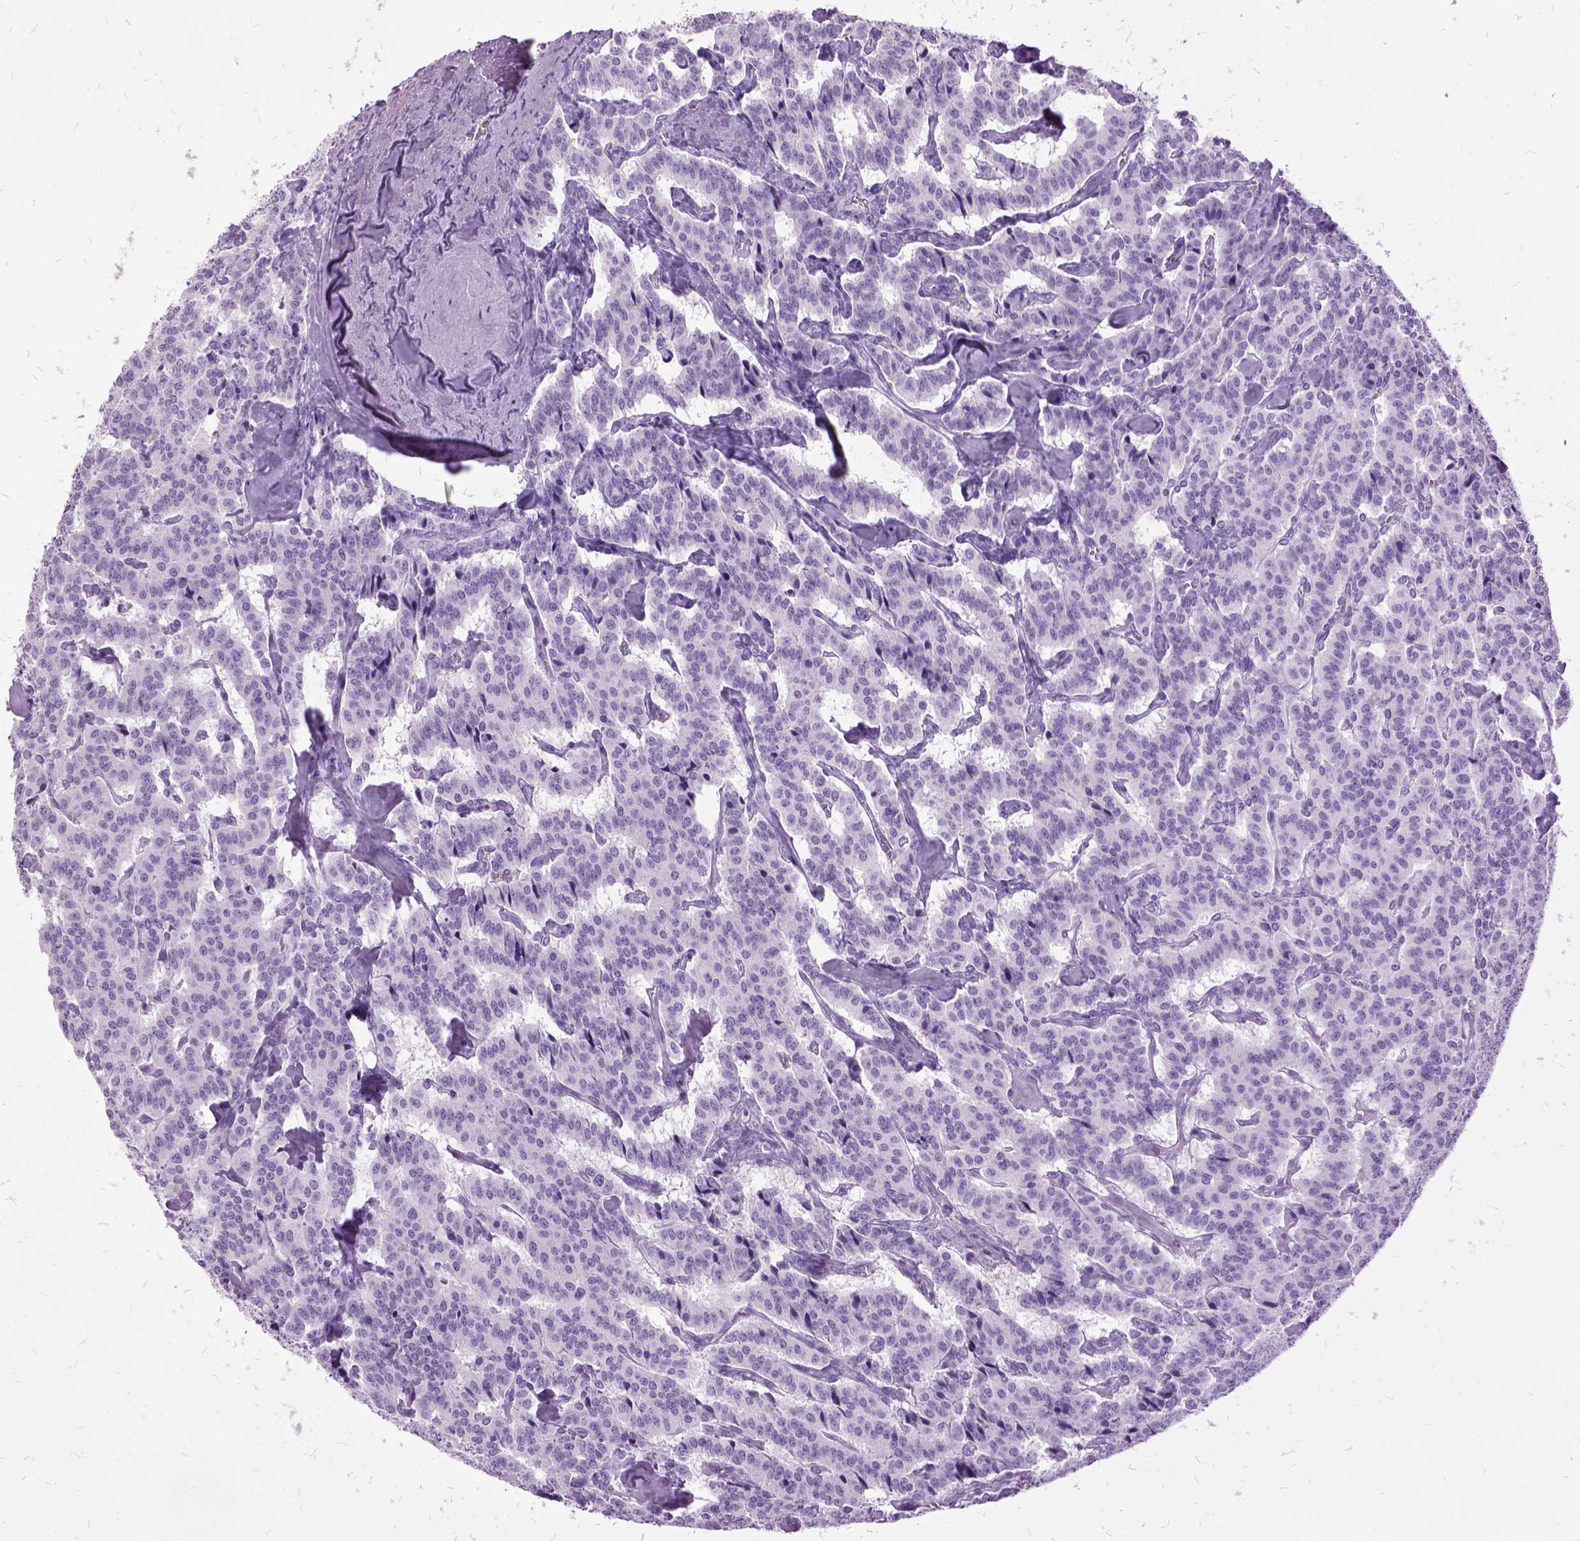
{"staining": {"intensity": "negative", "quantity": "none", "location": "none"}, "tissue": "carcinoid", "cell_type": "Tumor cells", "image_type": "cancer", "snomed": [{"axis": "morphology", "description": "Carcinoid, malignant, NOS"}, {"axis": "topography", "description": "Lung"}], "caption": "Immunohistochemistry micrograph of neoplastic tissue: carcinoid stained with DAB (3,3'-diaminobenzidine) demonstrates no significant protein expression in tumor cells.", "gene": "MME", "patient": {"sex": "female", "age": 46}}